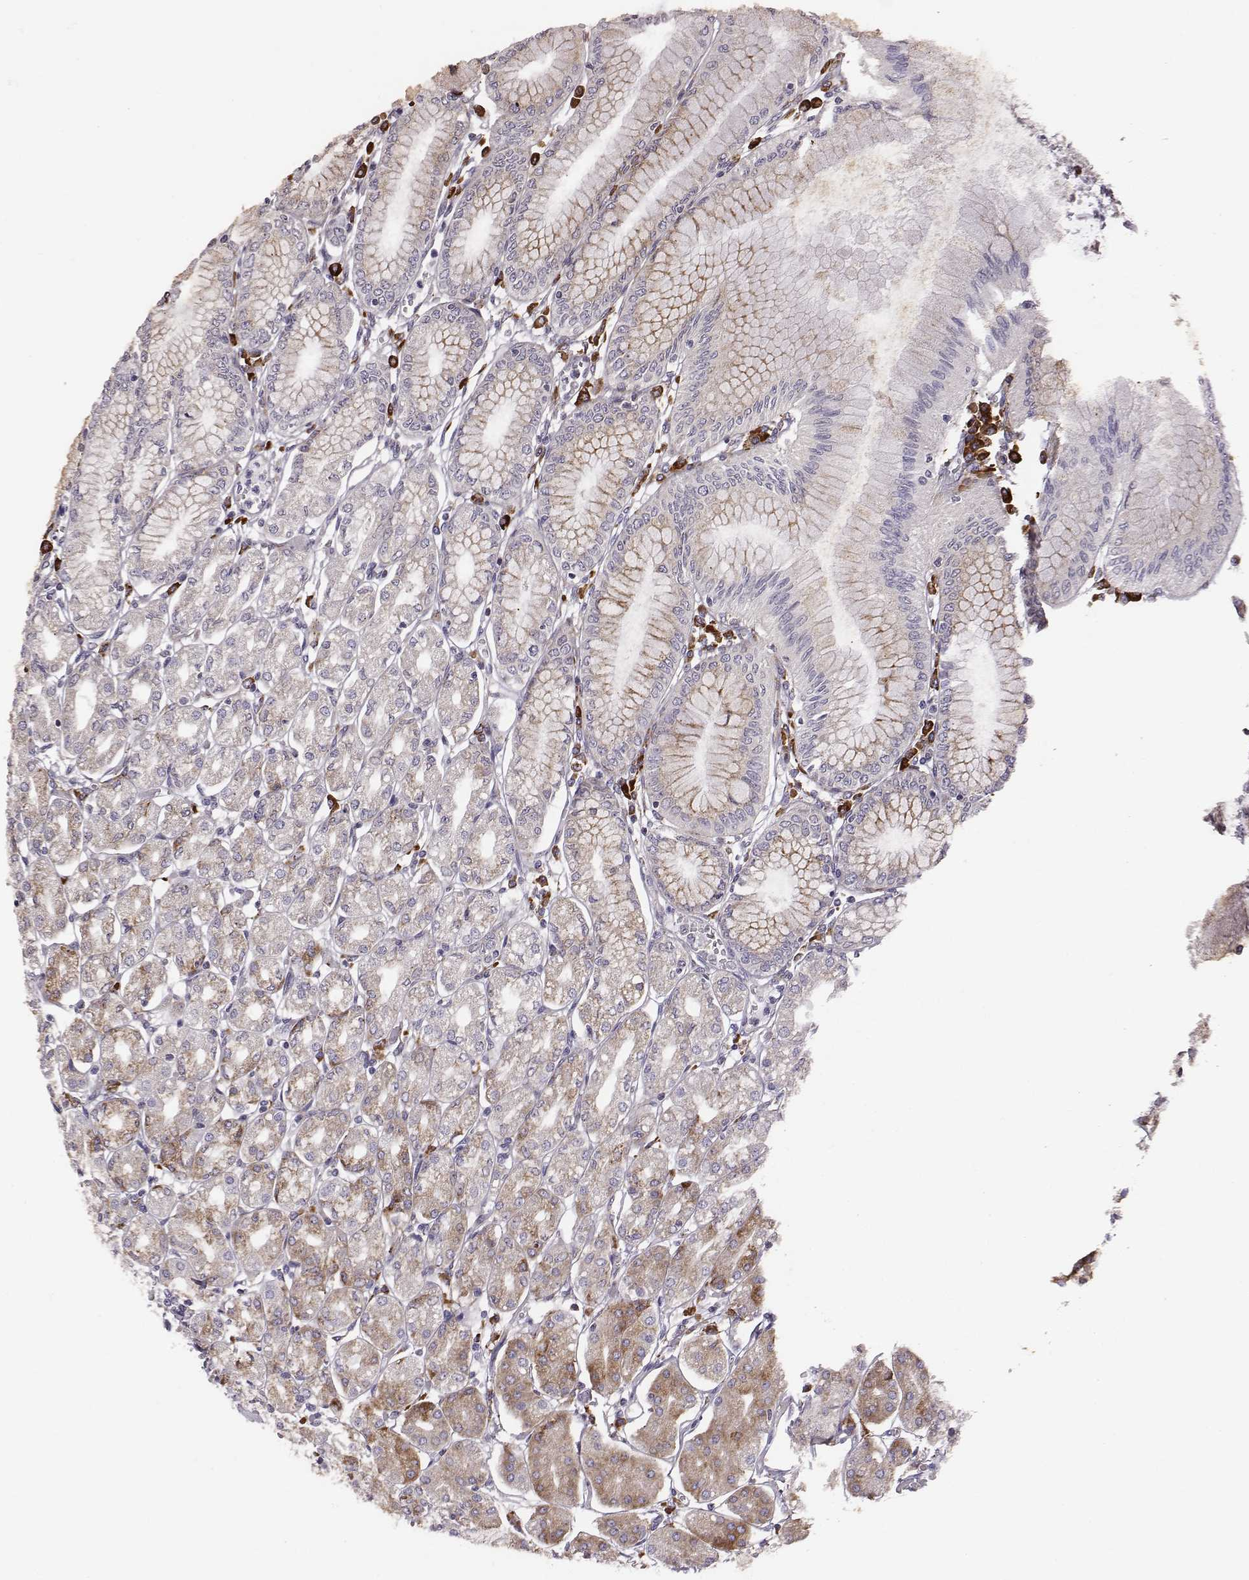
{"staining": {"intensity": "moderate", "quantity": ">75%", "location": "cytoplasmic/membranous"}, "tissue": "stomach", "cell_type": "Glandular cells", "image_type": "normal", "snomed": [{"axis": "morphology", "description": "Normal tissue, NOS"}, {"axis": "topography", "description": "Skeletal muscle"}, {"axis": "topography", "description": "Stomach"}], "caption": "Immunohistochemistry (DAB) staining of benign stomach displays moderate cytoplasmic/membranous protein expression in approximately >75% of glandular cells.", "gene": "SELENOI", "patient": {"sex": "female", "age": 57}}